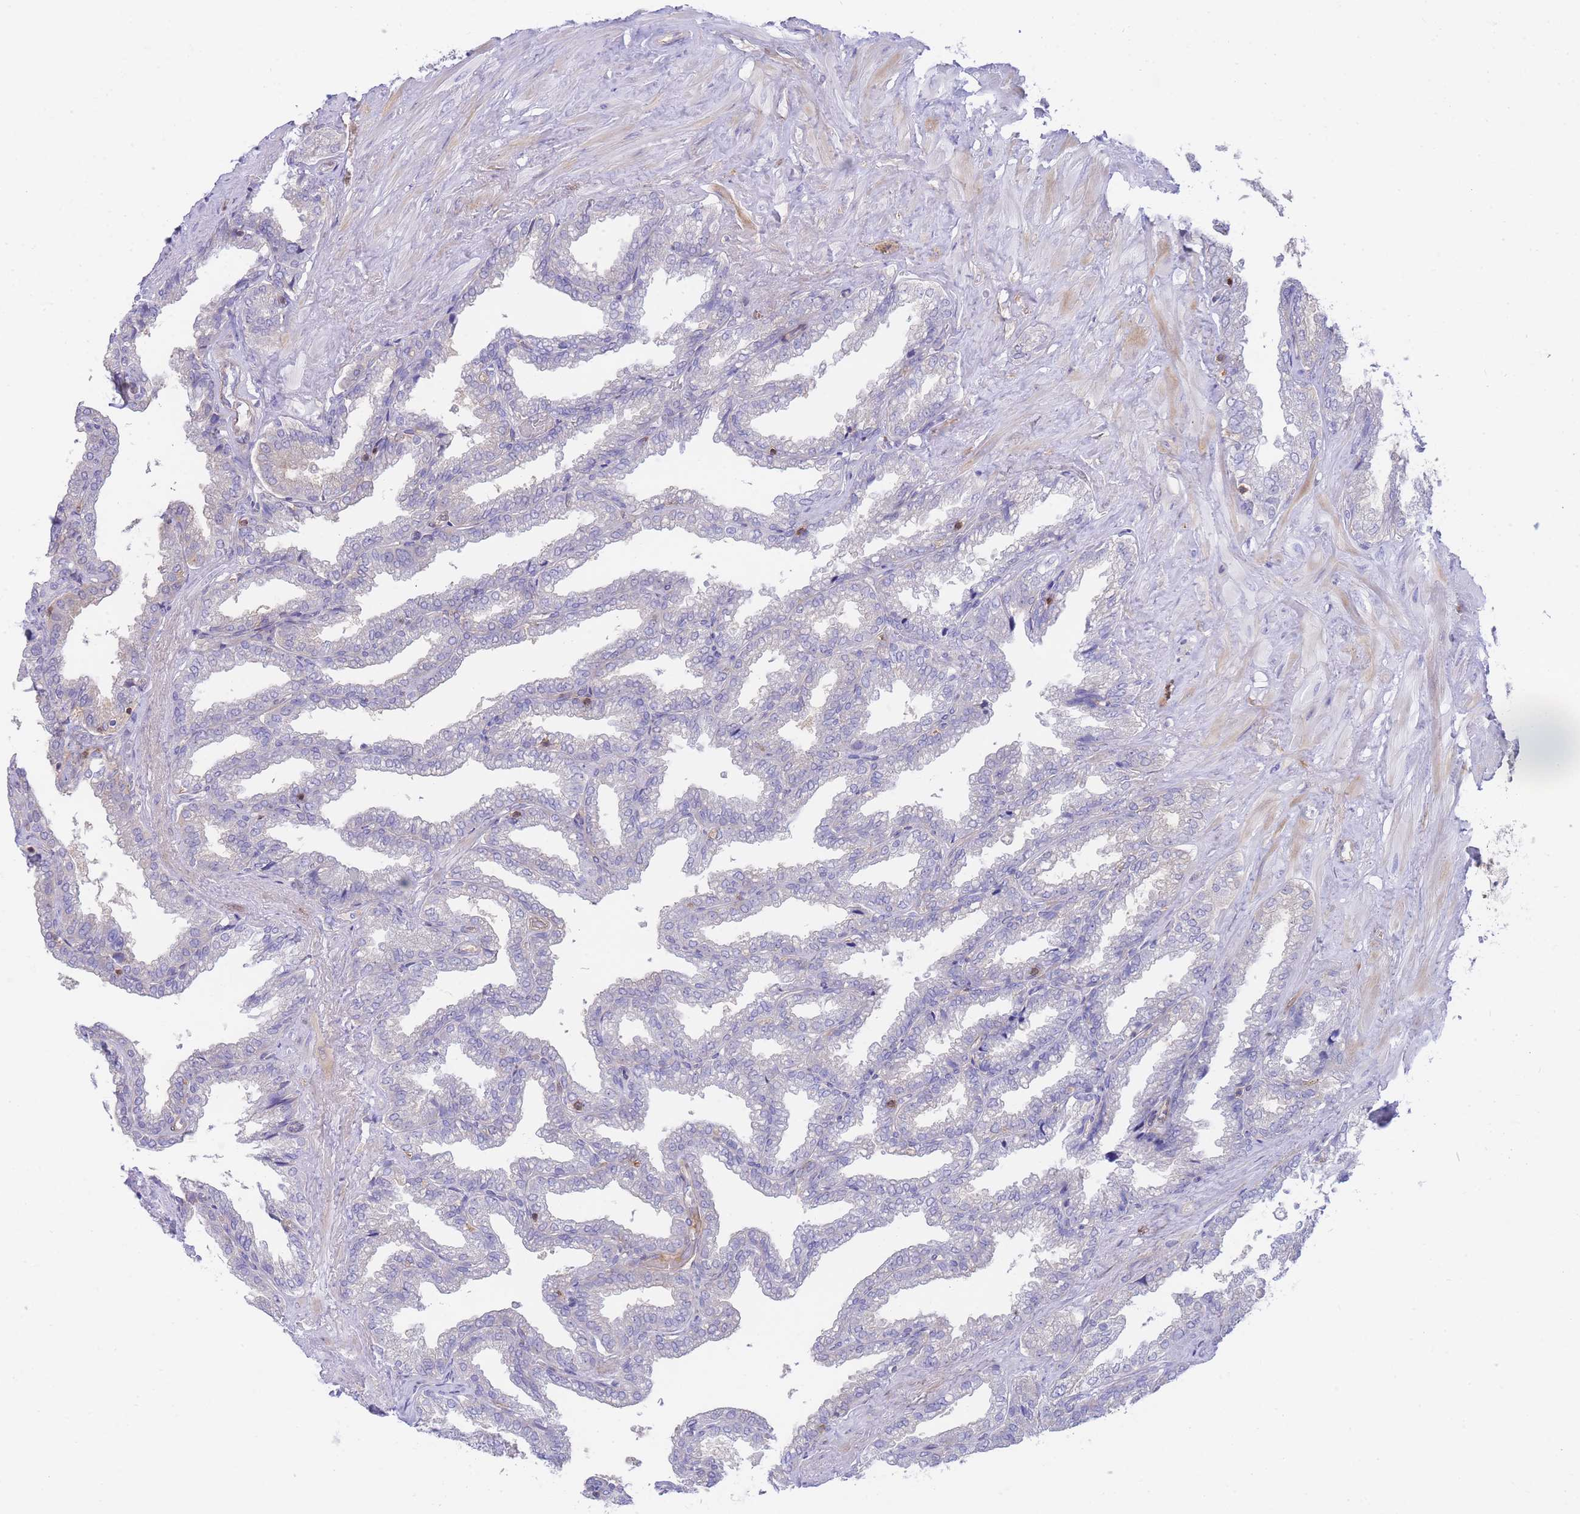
{"staining": {"intensity": "weak", "quantity": "<25%", "location": "cytoplasmic/membranous"}, "tissue": "seminal vesicle", "cell_type": "Glandular cells", "image_type": "normal", "snomed": [{"axis": "morphology", "description": "Normal tissue, NOS"}, {"axis": "topography", "description": "Seminal veicle"}], "caption": "IHC of normal seminal vesicle exhibits no staining in glandular cells. (IHC, brightfield microscopy, high magnification).", "gene": "FBN3", "patient": {"sex": "male", "age": 46}}